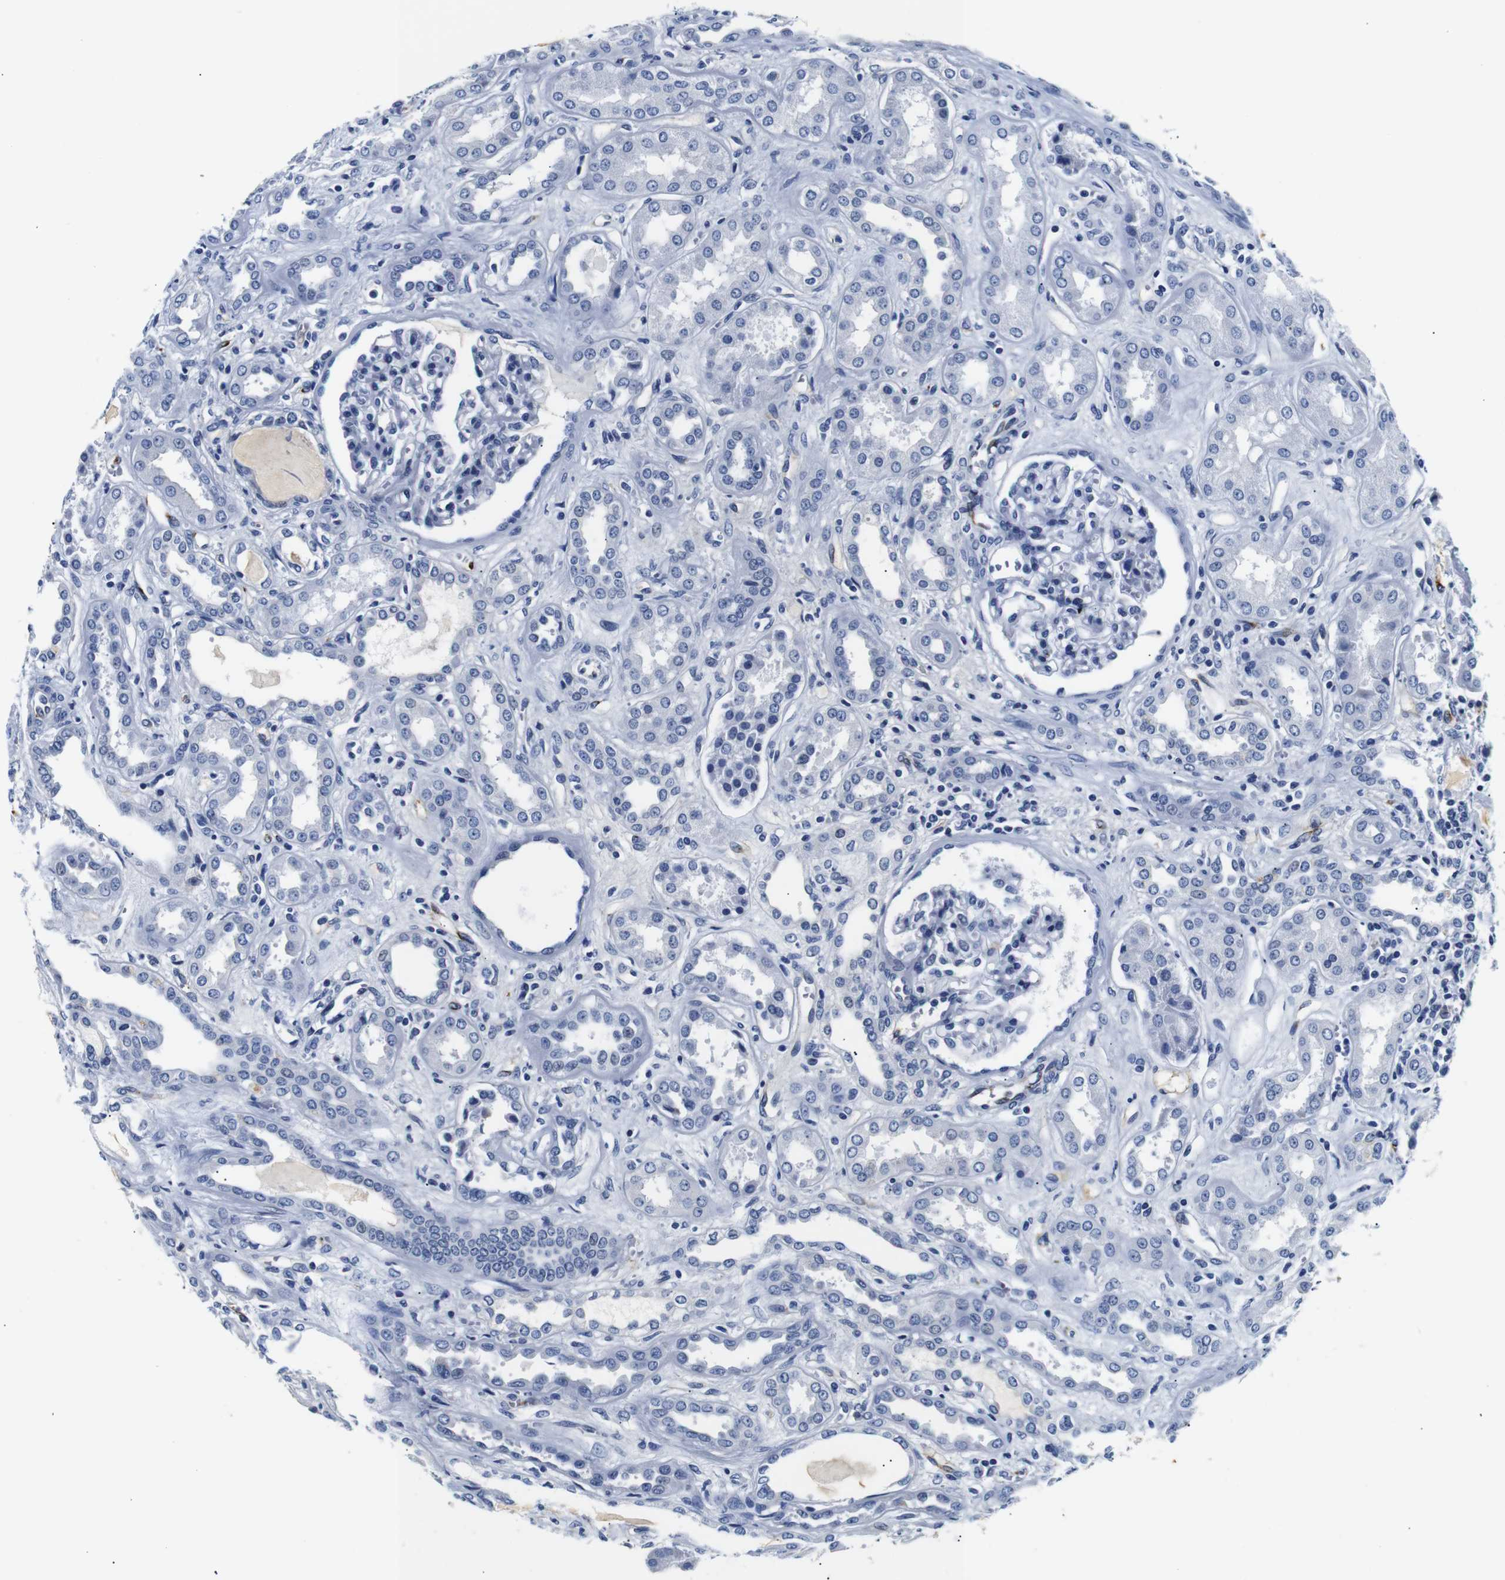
{"staining": {"intensity": "negative", "quantity": "none", "location": "none"}, "tissue": "kidney", "cell_type": "Cells in glomeruli", "image_type": "normal", "snomed": [{"axis": "morphology", "description": "Normal tissue, NOS"}, {"axis": "topography", "description": "Kidney"}], "caption": "A photomicrograph of human kidney is negative for staining in cells in glomeruli. The staining is performed using DAB (3,3'-diaminobenzidine) brown chromogen with nuclei counter-stained in using hematoxylin.", "gene": "MUC4", "patient": {"sex": "male", "age": 59}}